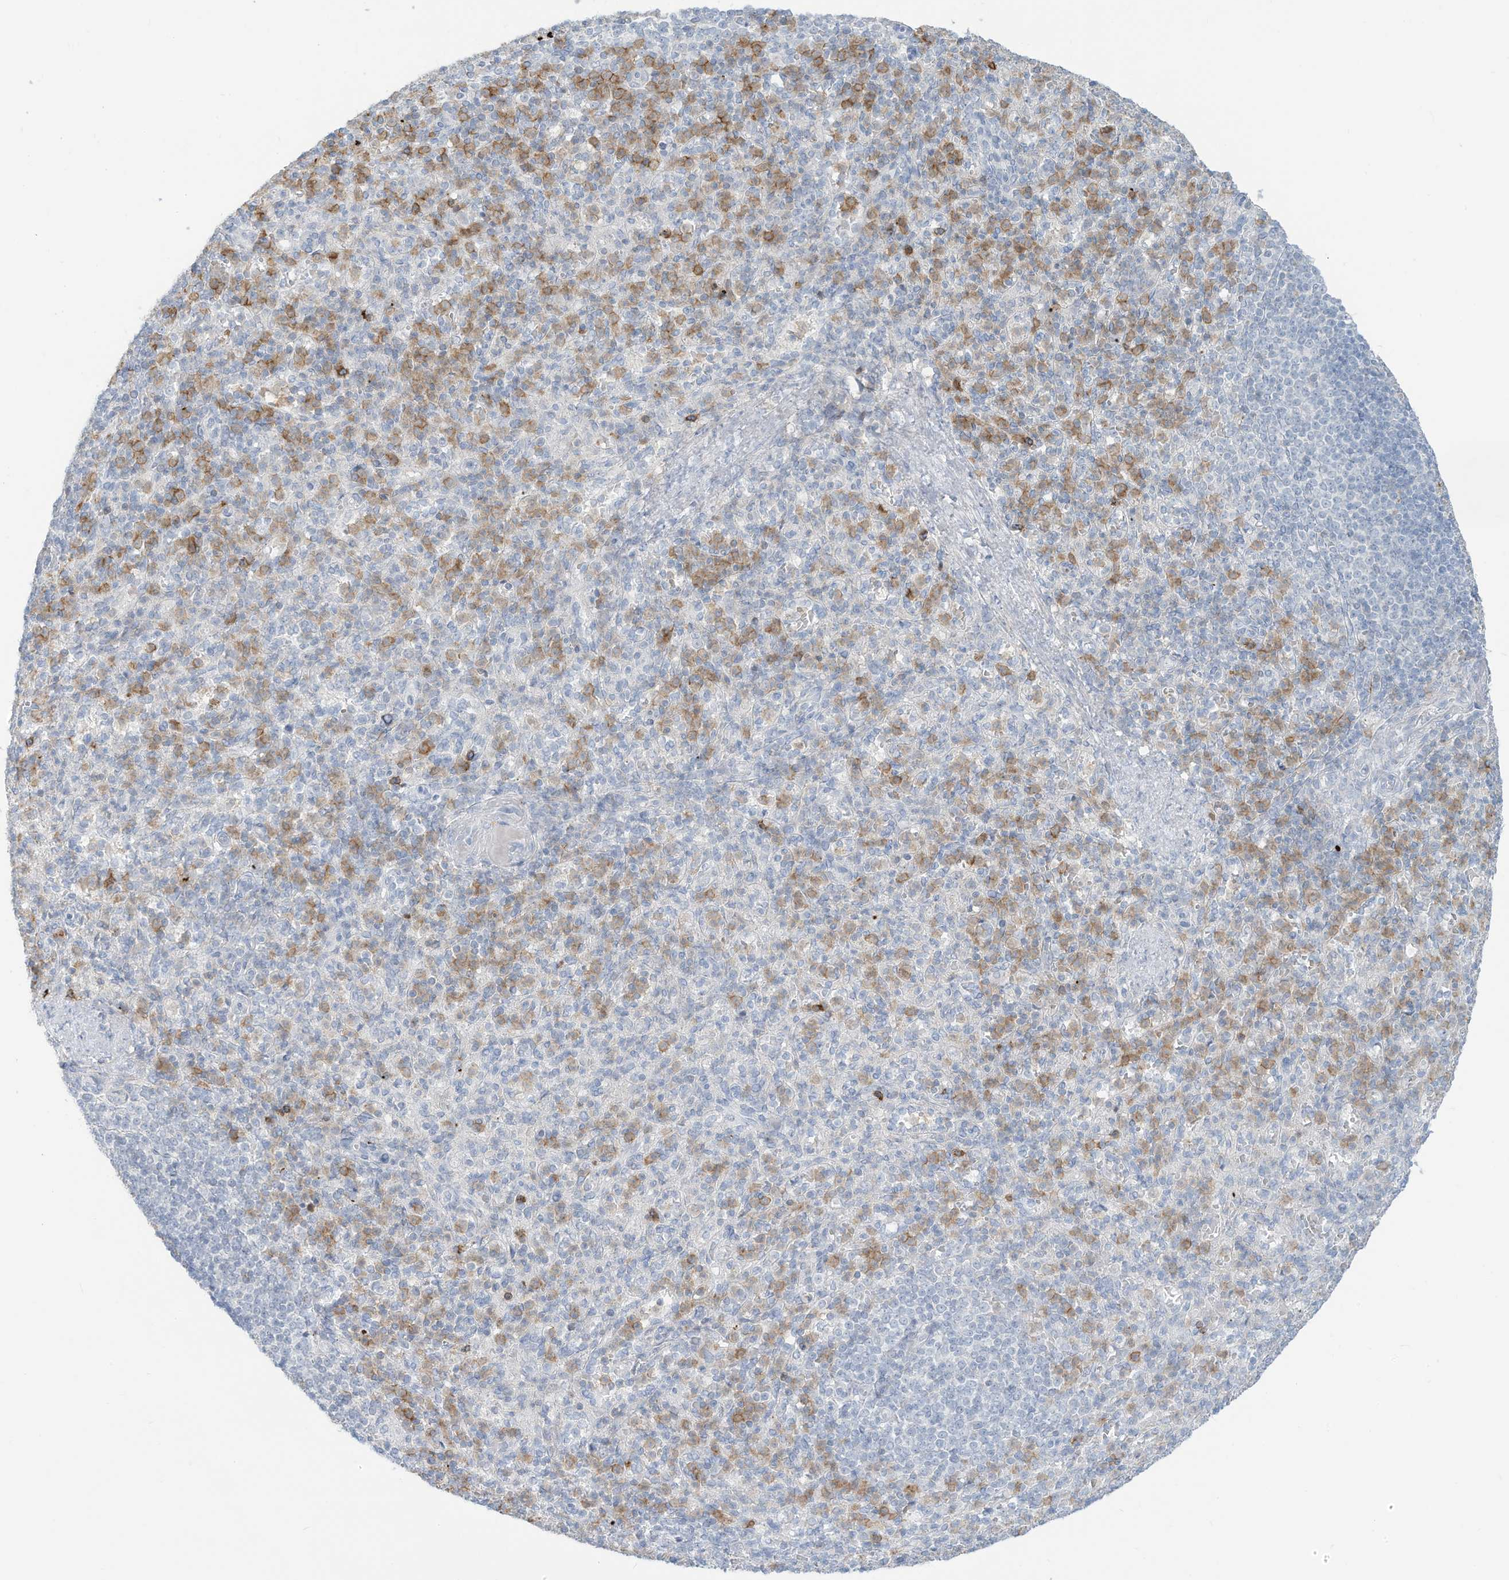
{"staining": {"intensity": "moderate", "quantity": "25%-75%", "location": "cytoplasmic/membranous"}, "tissue": "spleen", "cell_type": "Cells in red pulp", "image_type": "normal", "snomed": [{"axis": "morphology", "description": "Normal tissue, NOS"}, {"axis": "topography", "description": "Spleen"}], "caption": "Protein expression analysis of unremarkable spleen displays moderate cytoplasmic/membranous positivity in about 25%-75% of cells in red pulp. Using DAB (3,3'-diaminobenzidine) (brown) and hematoxylin (blue) stains, captured at high magnification using brightfield microscopy.", "gene": "NOTO", "patient": {"sex": "female", "age": 74}}